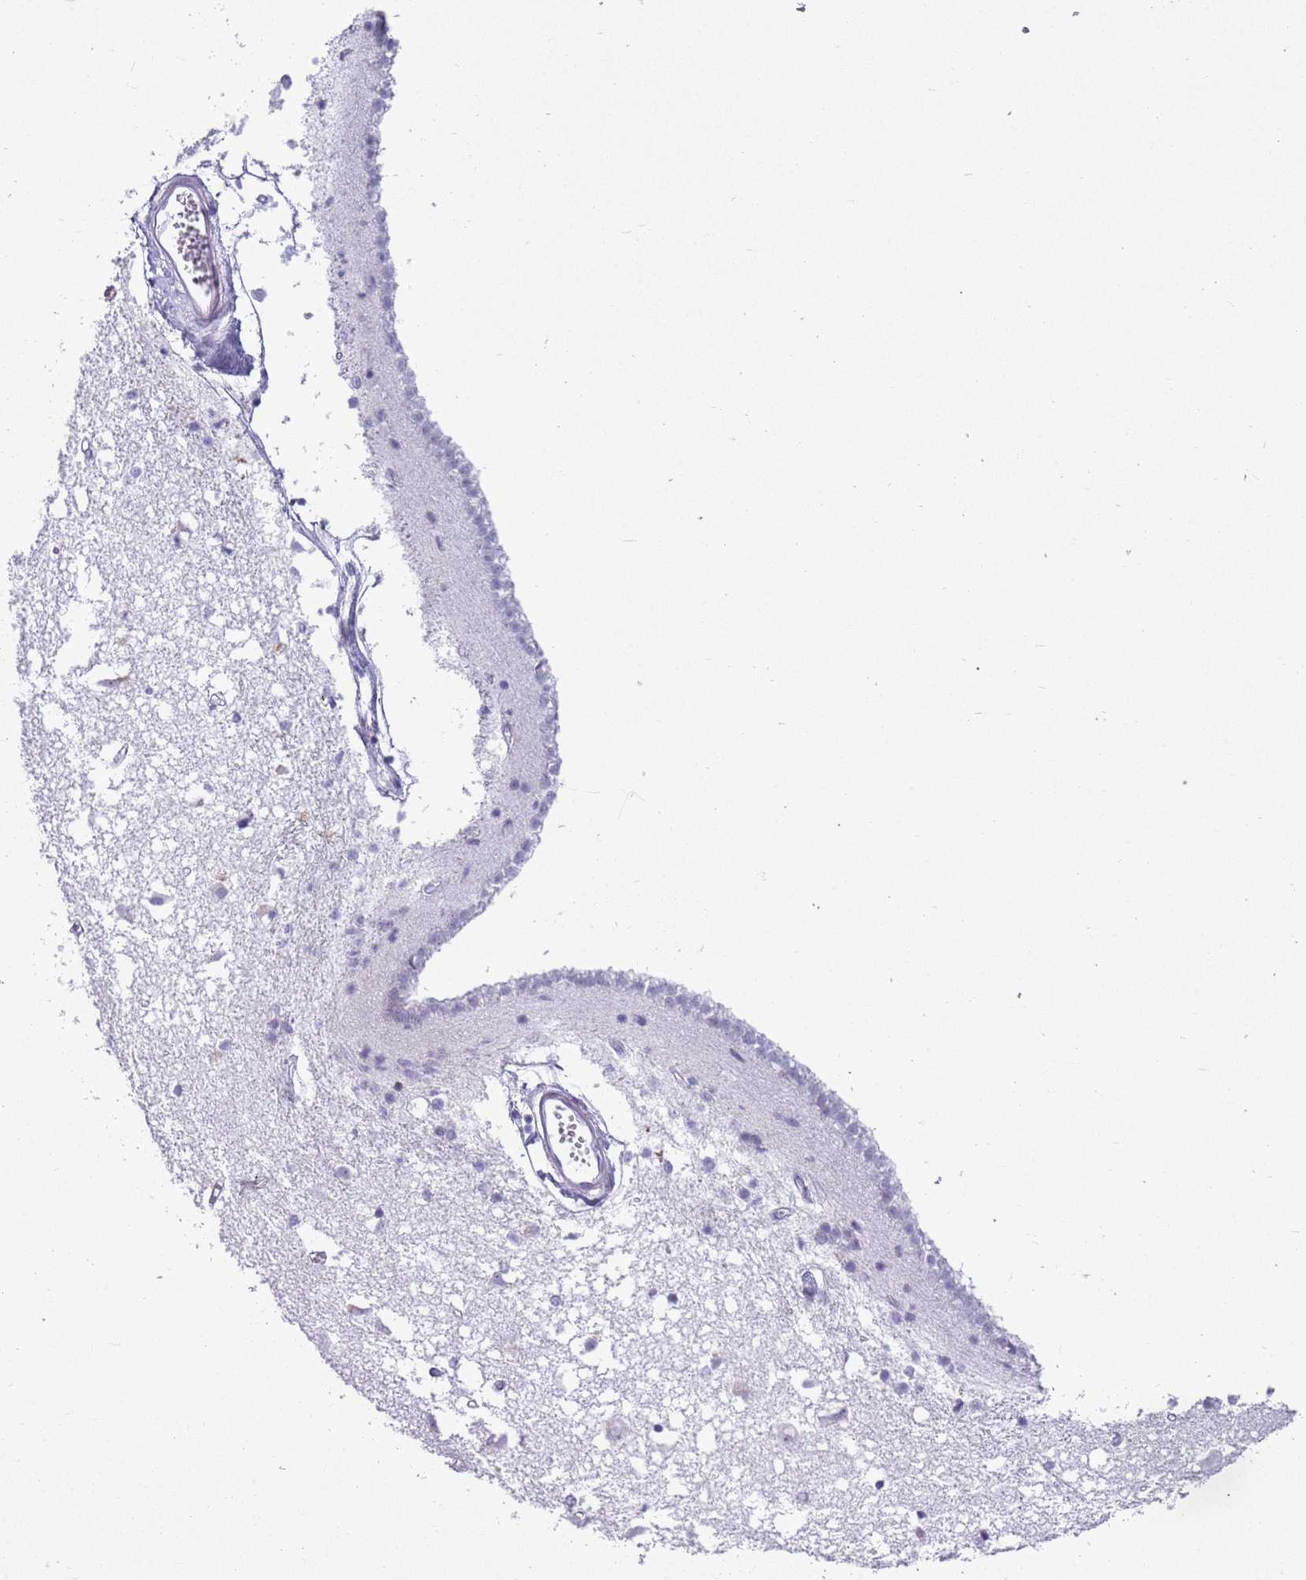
{"staining": {"intensity": "negative", "quantity": "none", "location": "none"}, "tissue": "caudate", "cell_type": "Glial cells", "image_type": "normal", "snomed": [{"axis": "morphology", "description": "Normal tissue, NOS"}, {"axis": "topography", "description": "Lateral ventricle wall"}], "caption": "Immunohistochemistry histopathology image of benign caudate: human caudate stained with DAB displays no significant protein positivity in glial cells. (DAB (3,3'-diaminobenzidine) immunohistochemistry (IHC) visualized using brightfield microscopy, high magnification).", "gene": "ASIP", "patient": {"sex": "male", "age": 45}}